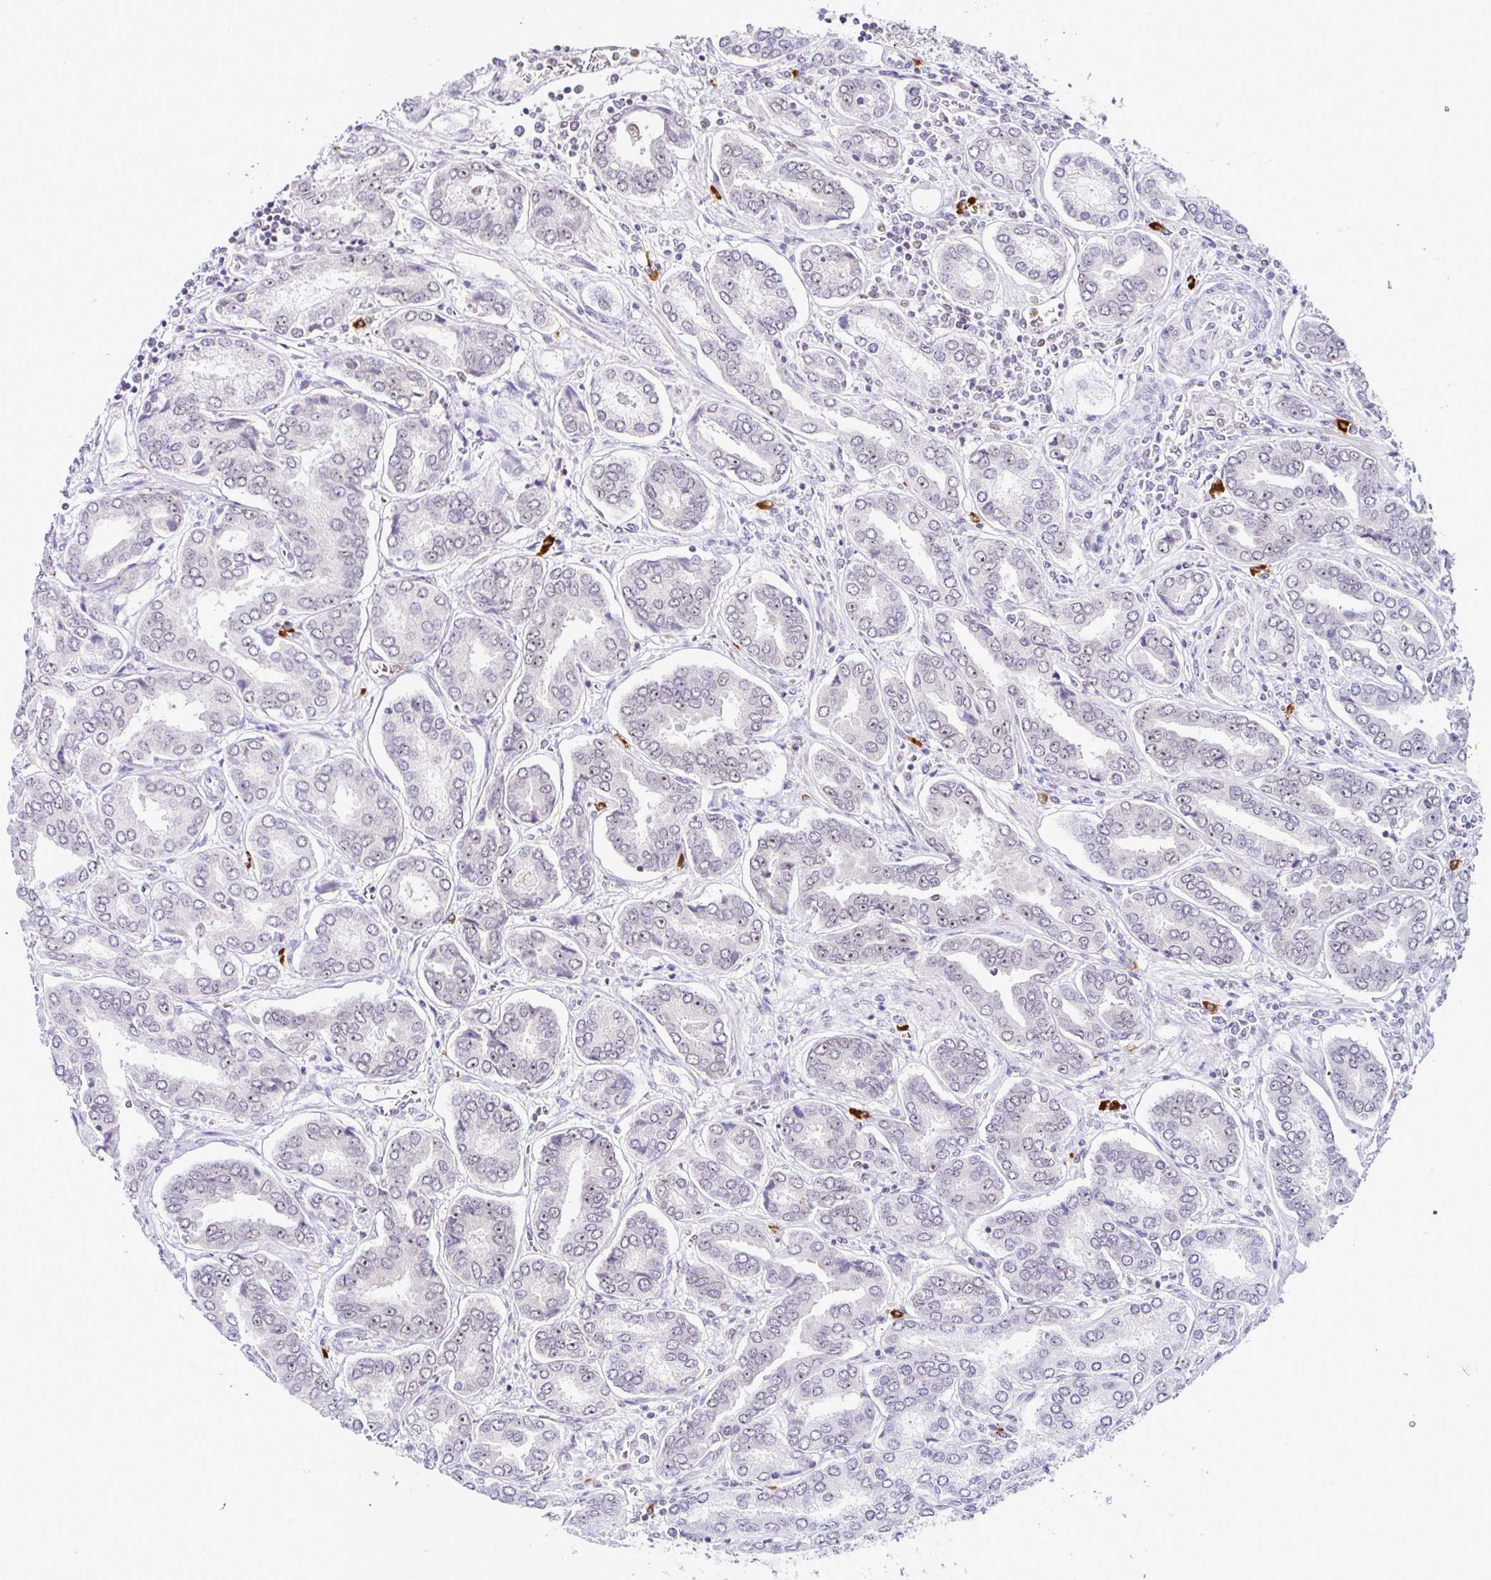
{"staining": {"intensity": "weak", "quantity": "25%-75%", "location": "nuclear"}, "tissue": "prostate cancer", "cell_type": "Tumor cells", "image_type": "cancer", "snomed": [{"axis": "morphology", "description": "Adenocarcinoma, High grade"}, {"axis": "topography", "description": "Prostate"}], "caption": "Prostate cancer stained for a protein displays weak nuclear positivity in tumor cells.", "gene": "PTPN2", "patient": {"sex": "male", "age": 72}}